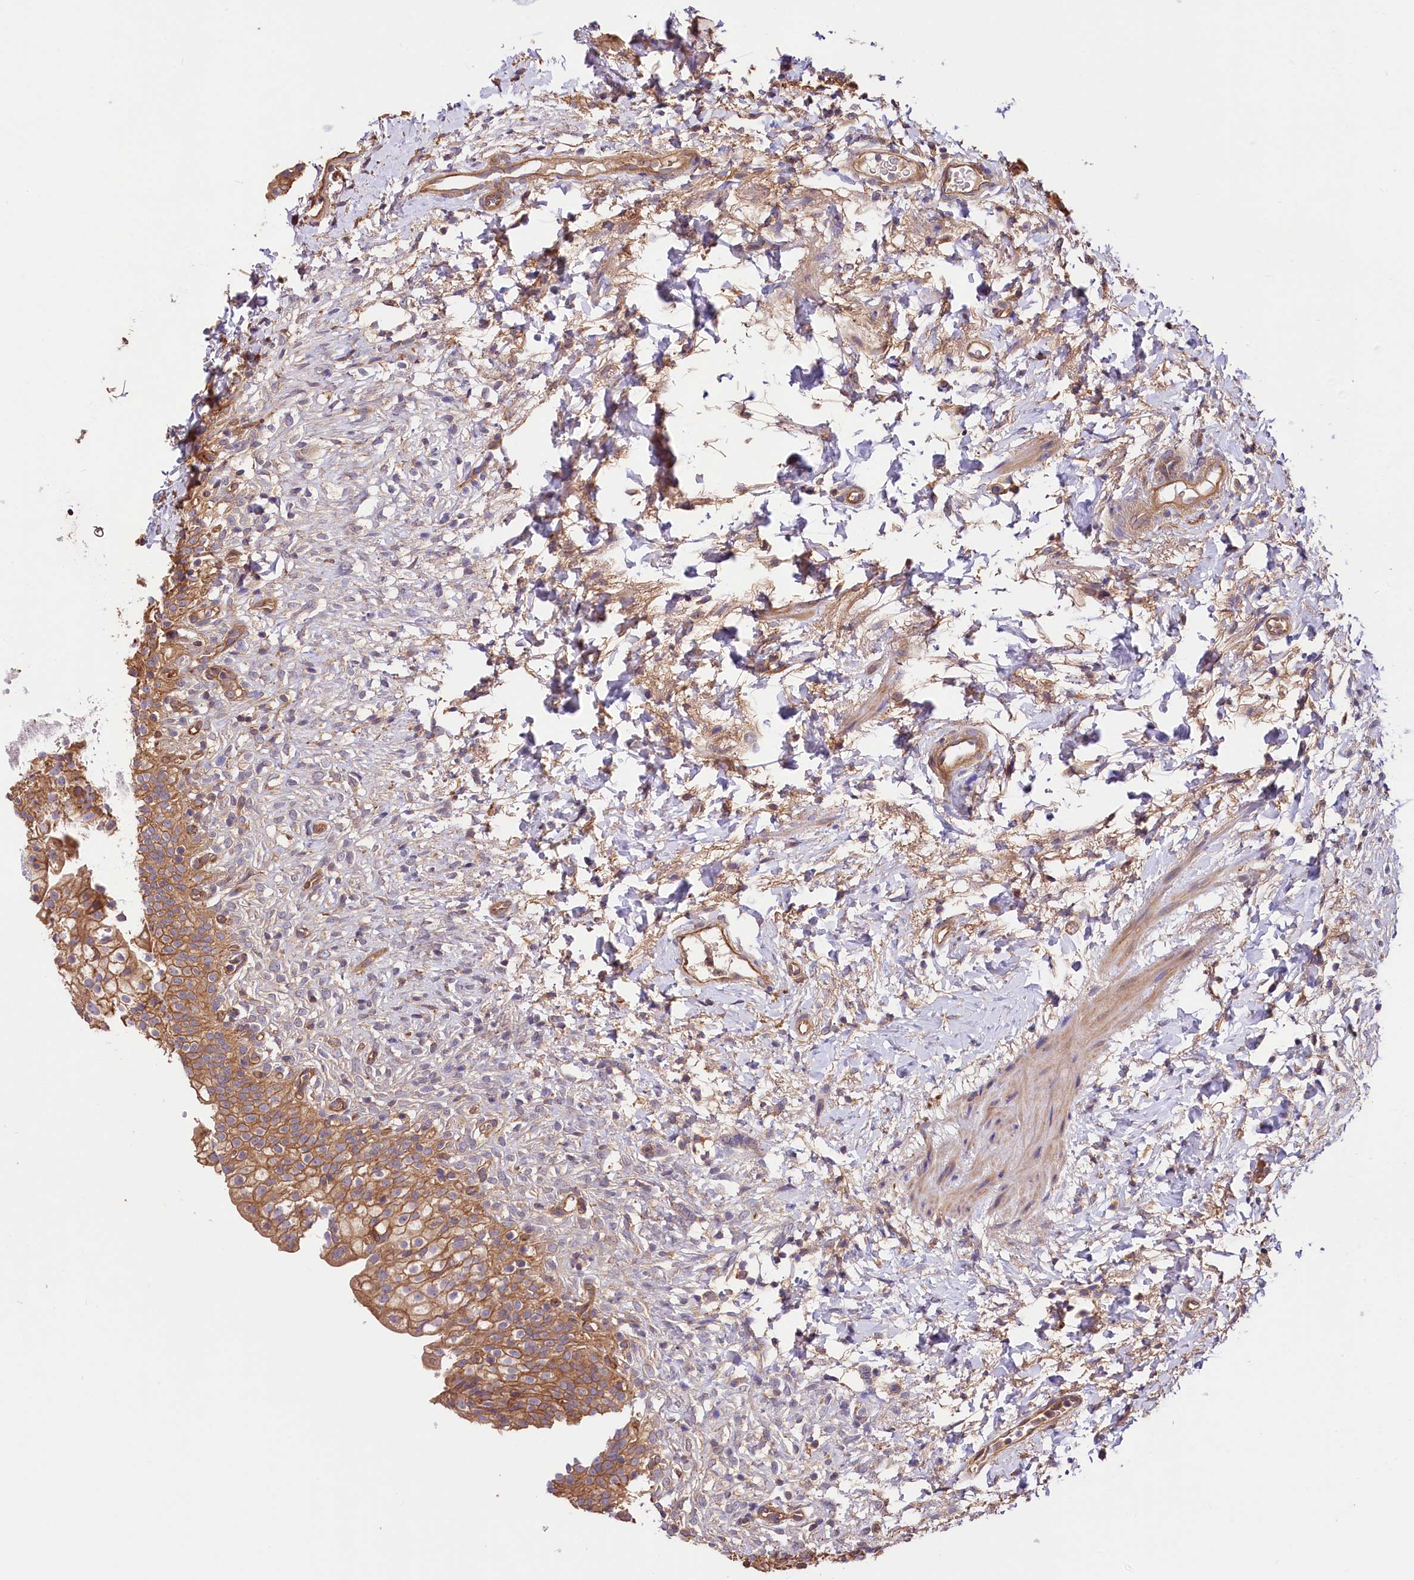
{"staining": {"intensity": "moderate", "quantity": ">75%", "location": "cytoplasmic/membranous"}, "tissue": "urinary bladder", "cell_type": "Urothelial cells", "image_type": "normal", "snomed": [{"axis": "morphology", "description": "Normal tissue, NOS"}, {"axis": "topography", "description": "Urinary bladder"}], "caption": "Immunohistochemistry of unremarkable urinary bladder reveals medium levels of moderate cytoplasmic/membranous staining in about >75% of urothelial cells.", "gene": "CEP295", "patient": {"sex": "male", "age": 55}}